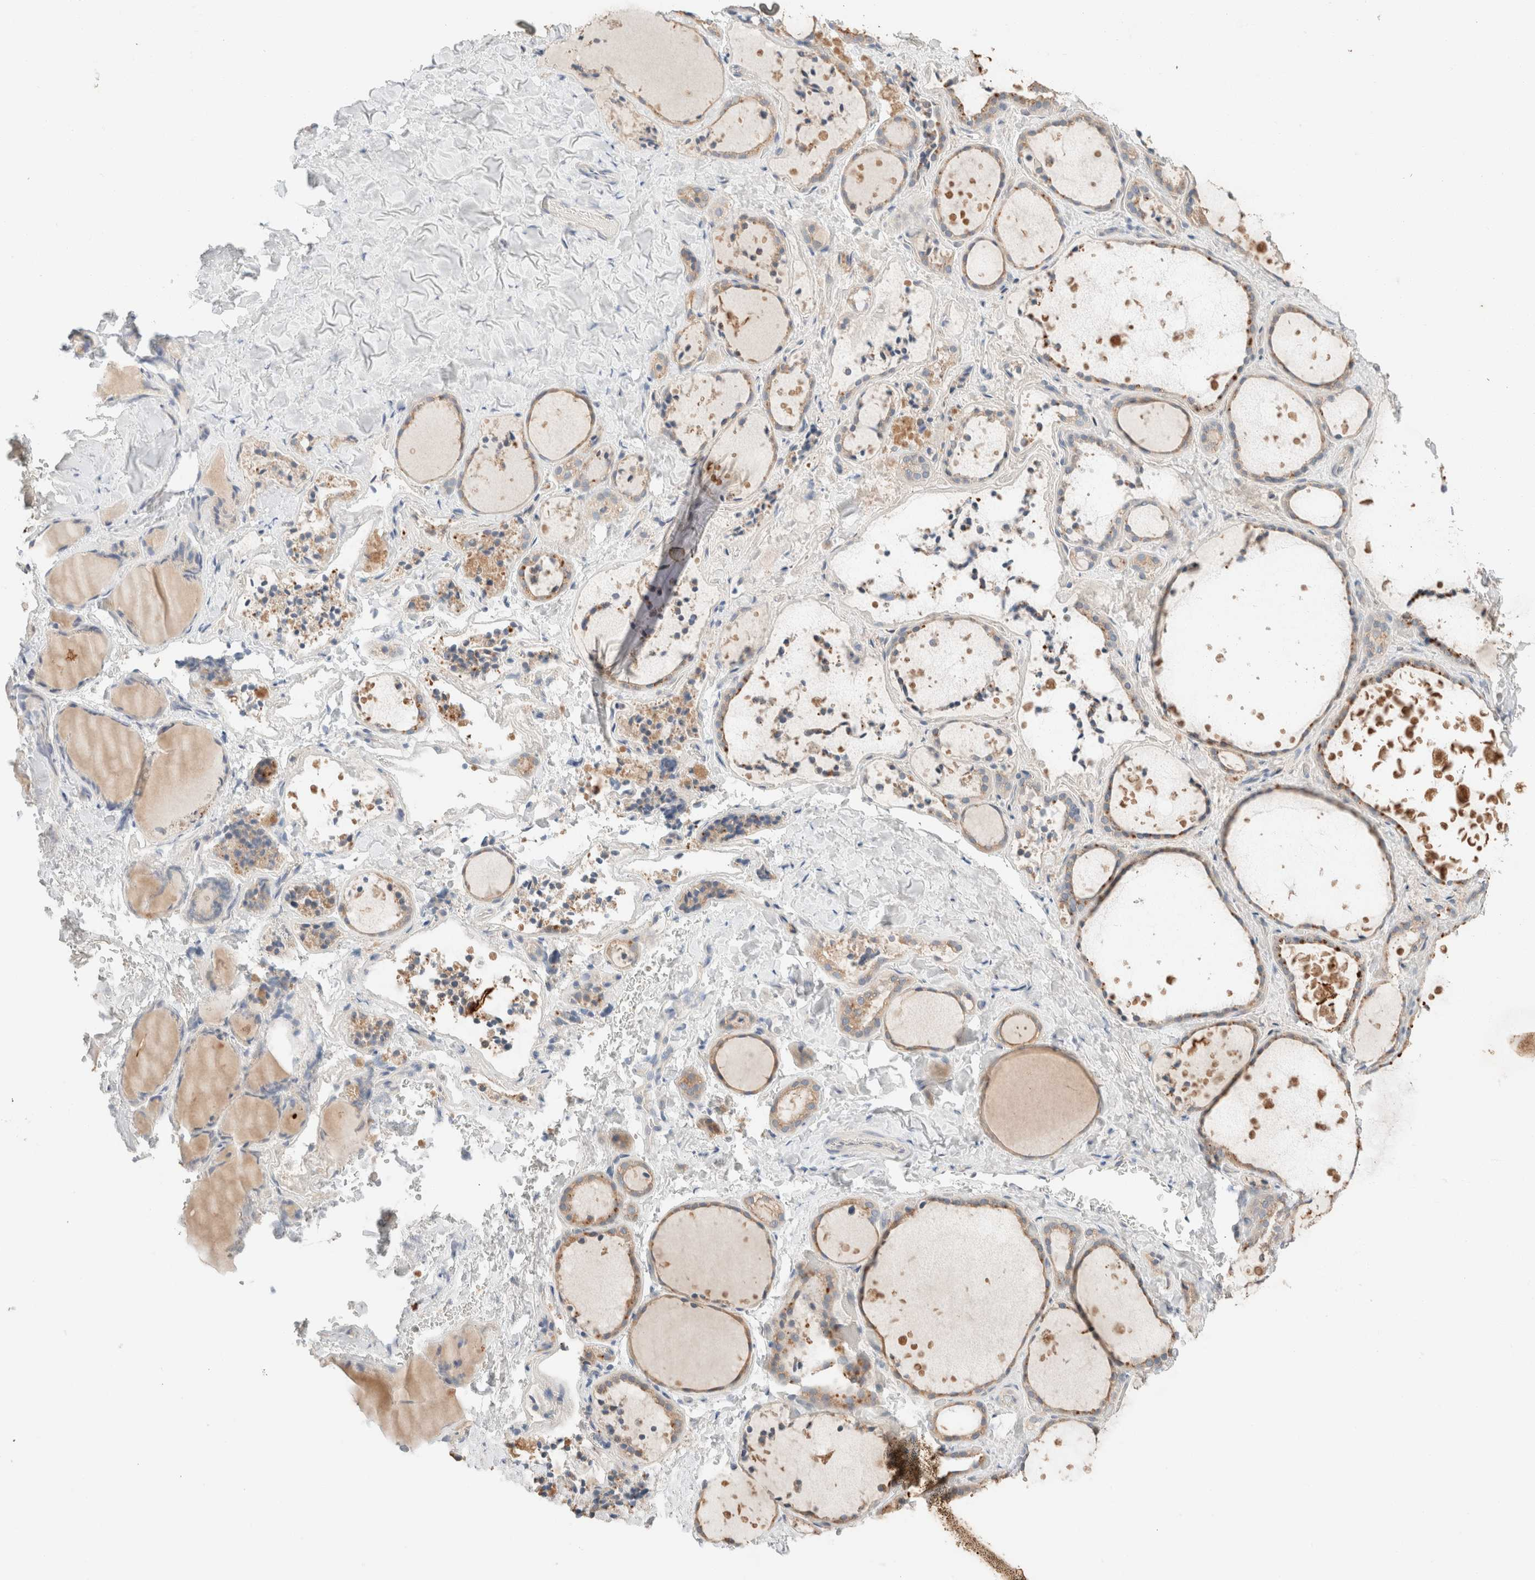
{"staining": {"intensity": "weak", "quantity": ">75%", "location": "cytoplasmic/membranous"}, "tissue": "thyroid gland", "cell_type": "Glandular cells", "image_type": "normal", "snomed": [{"axis": "morphology", "description": "Normal tissue, NOS"}, {"axis": "topography", "description": "Thyroid gland"}], "caption": "Thyroid gland was stained to show a protein in brown. There is low levels of weak cytoplasmic/membranous staining in approximately >75% of glandular cells. The staining was performed using DAB (3,3'-diaminobenzidine) to visualize the protein expression in brown, while the nuclei were stained in blue with hematoxylin (Magnification: 20x).", "gene": "TUBD1", "patient": {"sex": "female", "age": 44}}